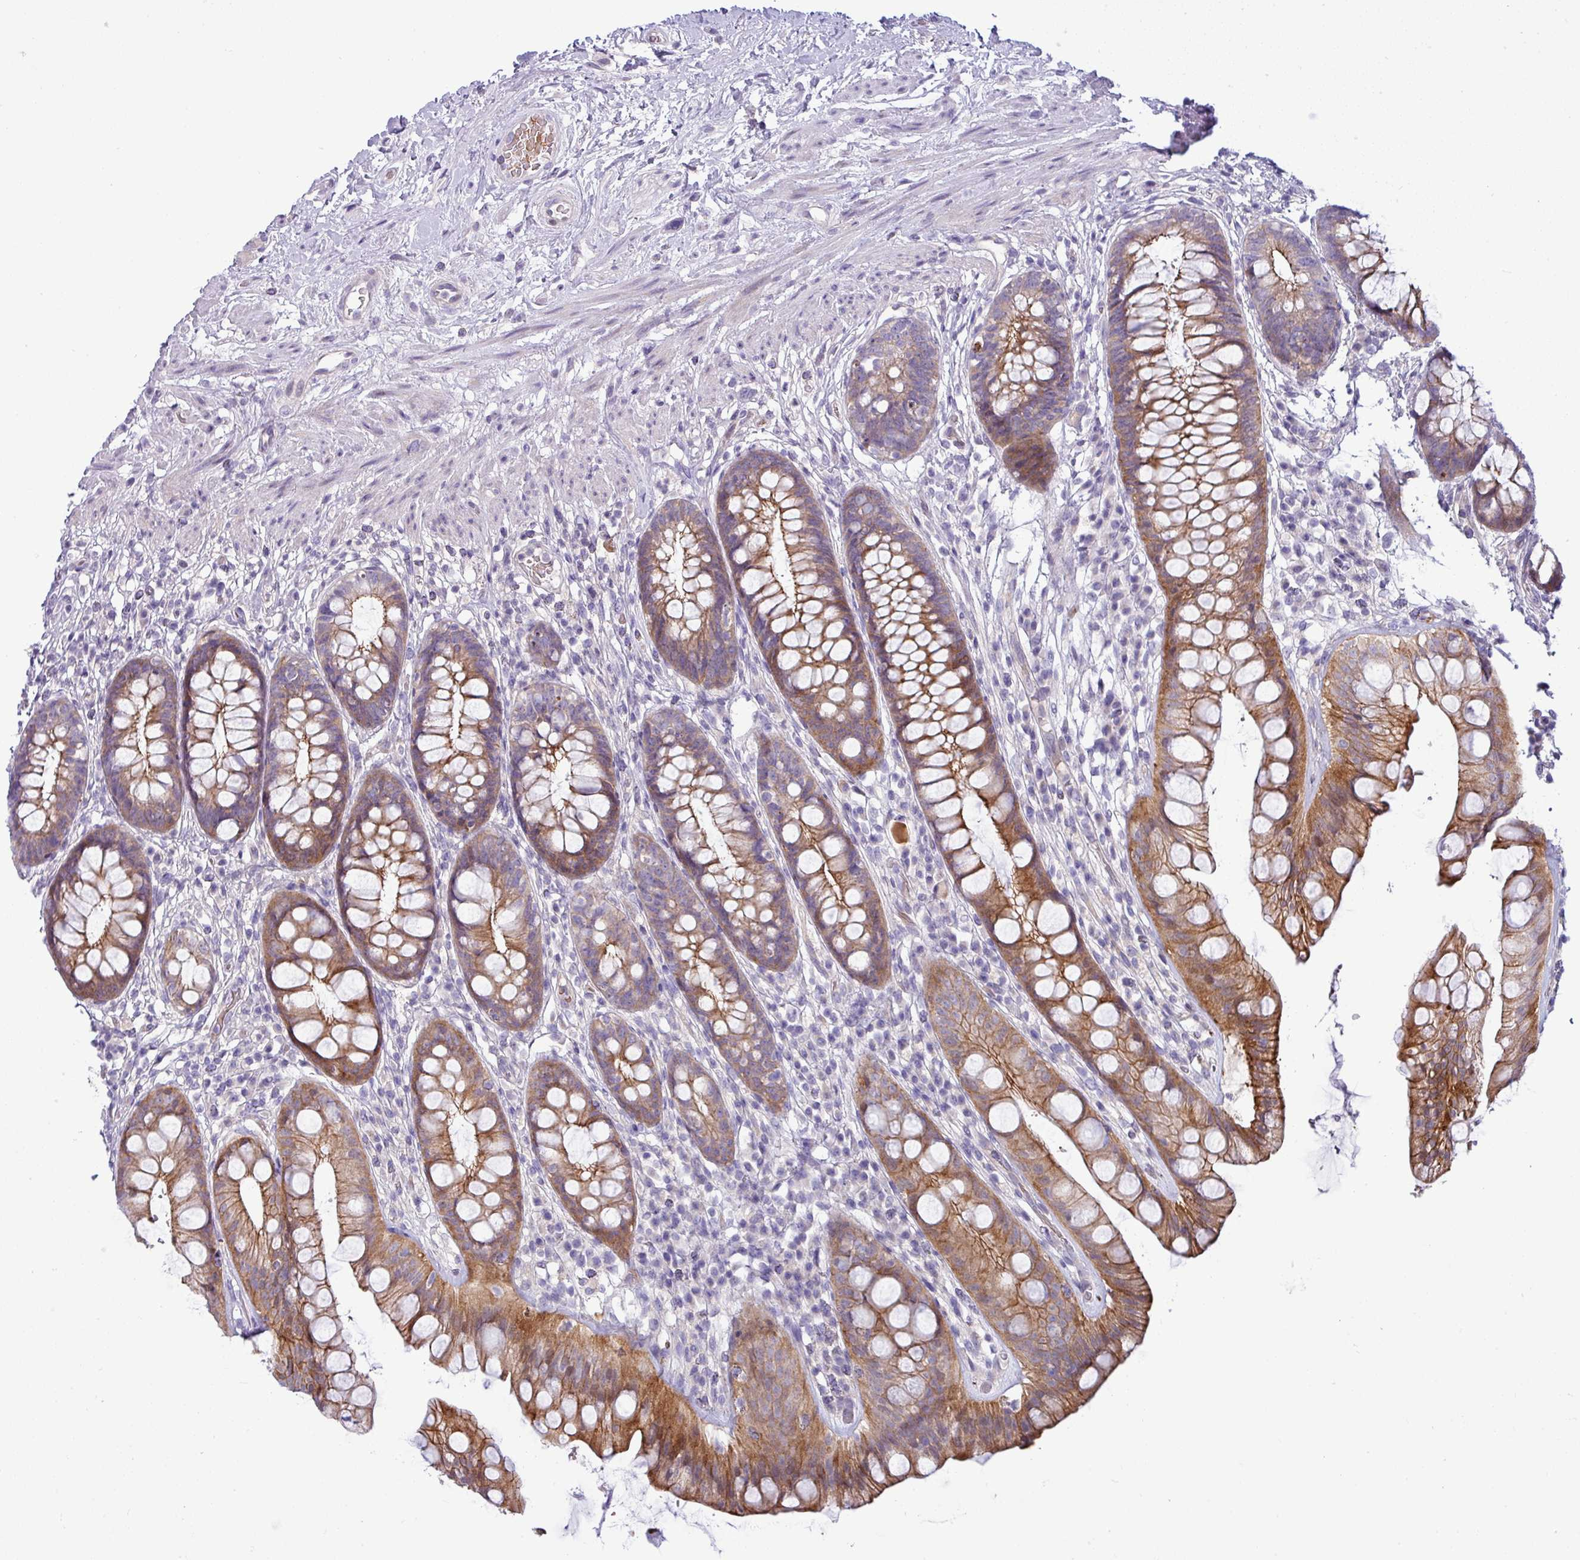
{"staining": {"intensity": "strong", "quantity": ">75%", "location": "cytoplasmic/membranous"}, "tissue": "rectum", "cell_type": "Glandular cells", "image_type": "normal", "snomed": [{"axis": "morphology", "description": "Normal tissue, NOS"}, {"axis": "topography", "description": "Rectum"}], "caption": "A photomicrograph of human rectum stained for a protein demonstrates strong cytoplasmic/membranous brown staining in glandular cells.", "gene": "ACAP3", "patient": {"sex": "male", "age": 74}}